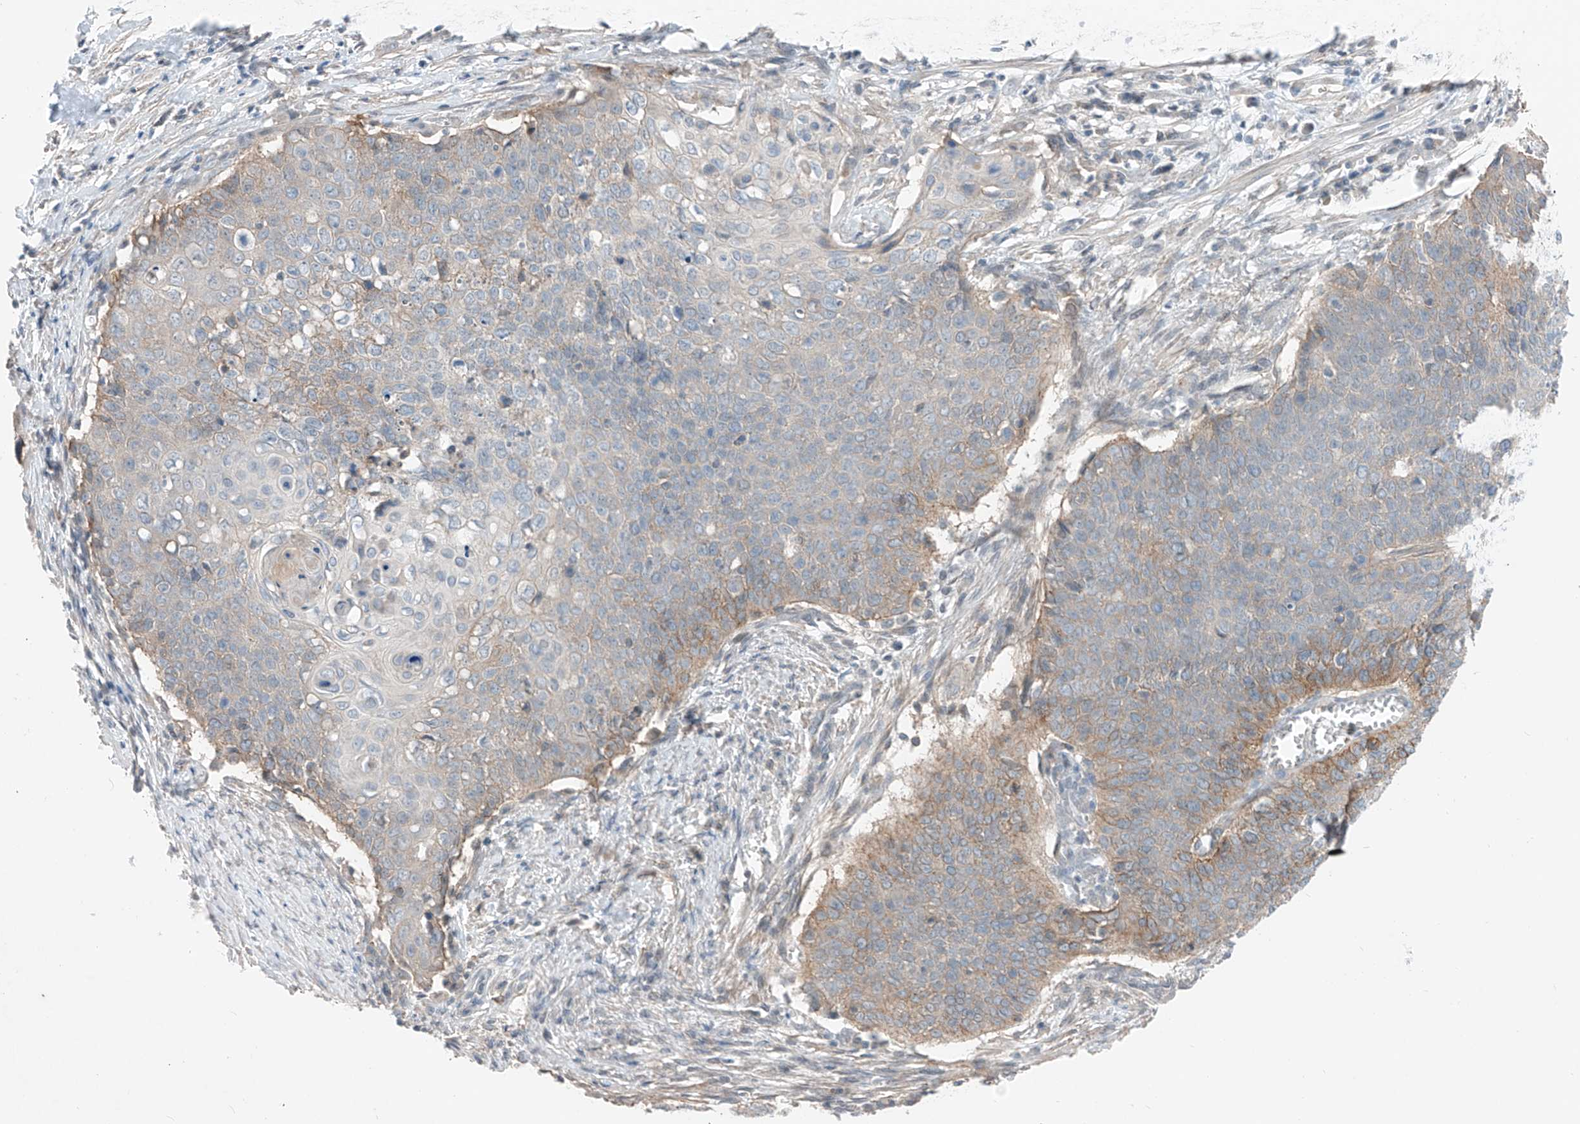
{"staining": {"intensity": "moderate", "quantity": "<25%", "location": "cytoplasmic/membranous"}, "tissue": "cervical cancer", "cell_type": "Tumor cells", "image_type": "cancer", "snomed": [{"axis": "morphology", "description": "Squamous cell carcinoma, NOS"}, {"axis": "topography", "description": "Cervix"}], "caption": "Human squamous cell carcinoma (cervical) stained with a brown dye displays moderate cytoplasmic/membranous positive positivity in approximately <25% of tumor cells.", "gene": "ABLIM2", "patient": {"sex": "female", "age": 39}}